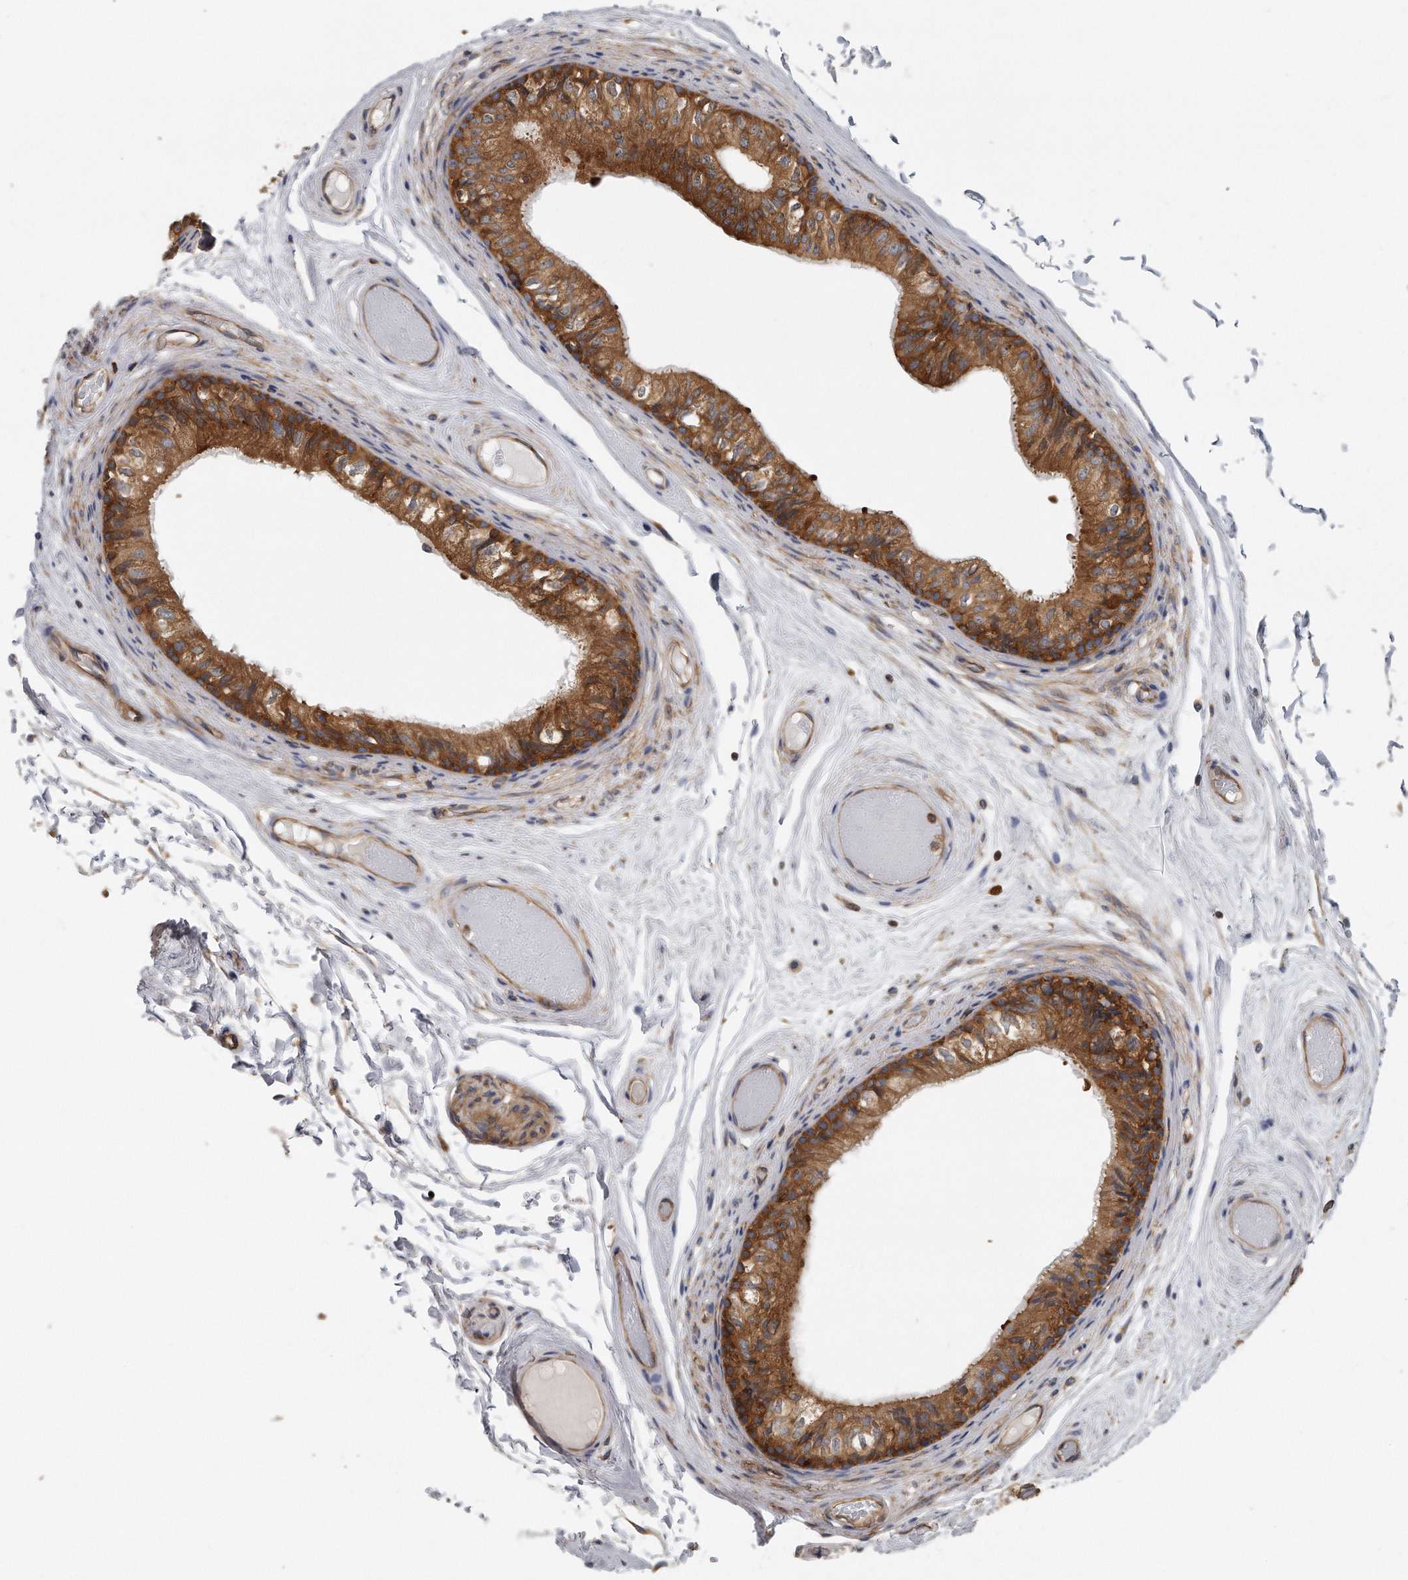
{"staining": {"intensity": "strong", "quantity": ">75%", "location": "cytoplasmic/membranous"}, "tissue": "epididymis", "cell_type": "Glandular cells", "image_type": "normal", "snomed": [{"axis": "morphology", "description": "Normal tissue, NOS"}, {"axis": "topography", "description": "Epididymis"}], "caption": "This image displays IHC staining of unremarkable human epididymis, with high strong cytoplasmic/membranous expression in about >75% of glandular cells.", "gene": "EIF3I", "patient": {"sex": "male", "age": 79}}